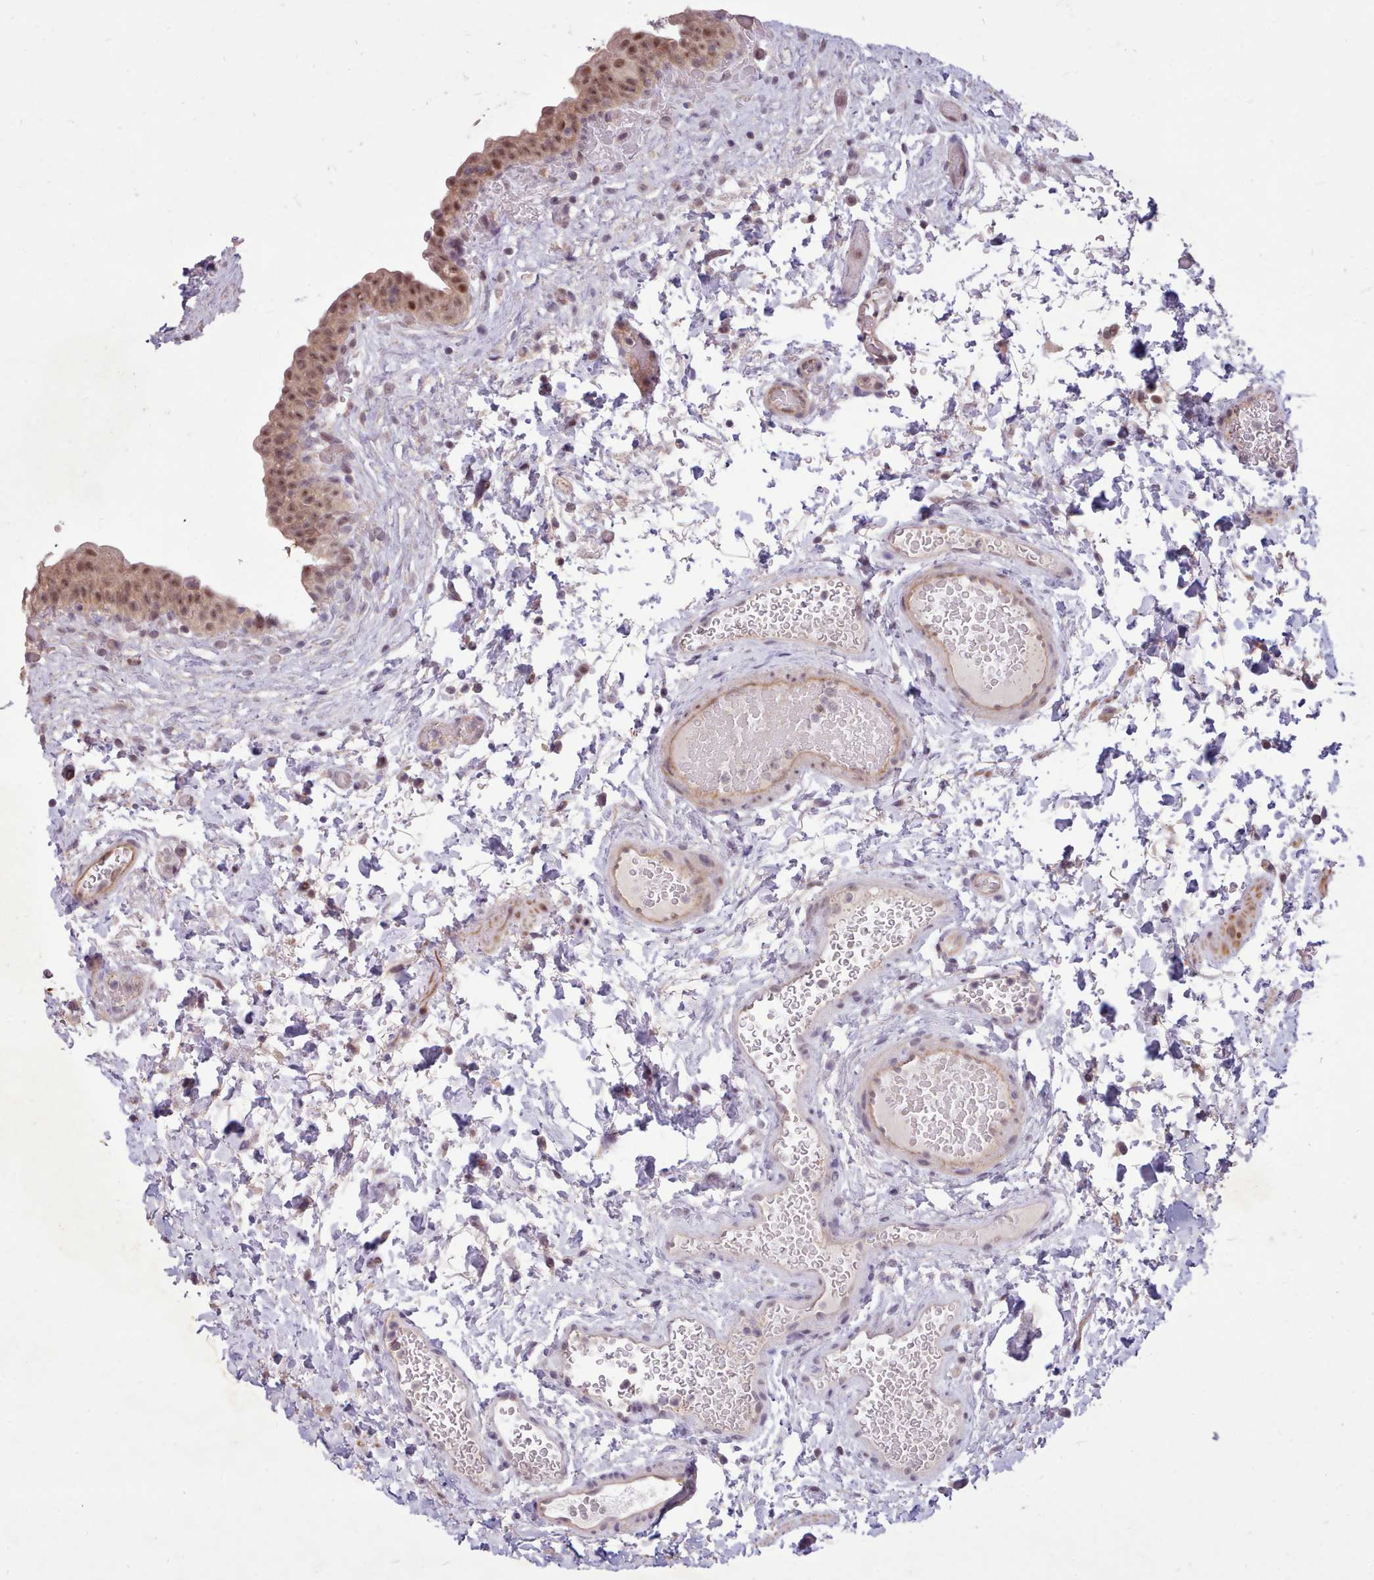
{"staining": {"intensity": "moderate", "quantity": ">75%", "location": "cytoplasmic/membranous,nuclear"}, "tissue": "urinary bladder", "cell_type": "Urothelial cells", "image_type": "normal", "snomed": [{"axis": "morphology", "description": "Normal tissue, NOS"}, {"axis": "topography", "description": "Urinary bladder"}], "caption": "Immunohistochemistry (IHC) of benign human urinary bladder shows medium levels of moderate cytoplasmic/membranous,nuclear expression in approximately >75% of urothelial cells. The staining is performed using DAB brown chromogen to label protein expression. The nuclei are counter-stained blue using hematoxylin.", "gene": "ZNF607", "patient": {"sex": "male", "age": 69}}